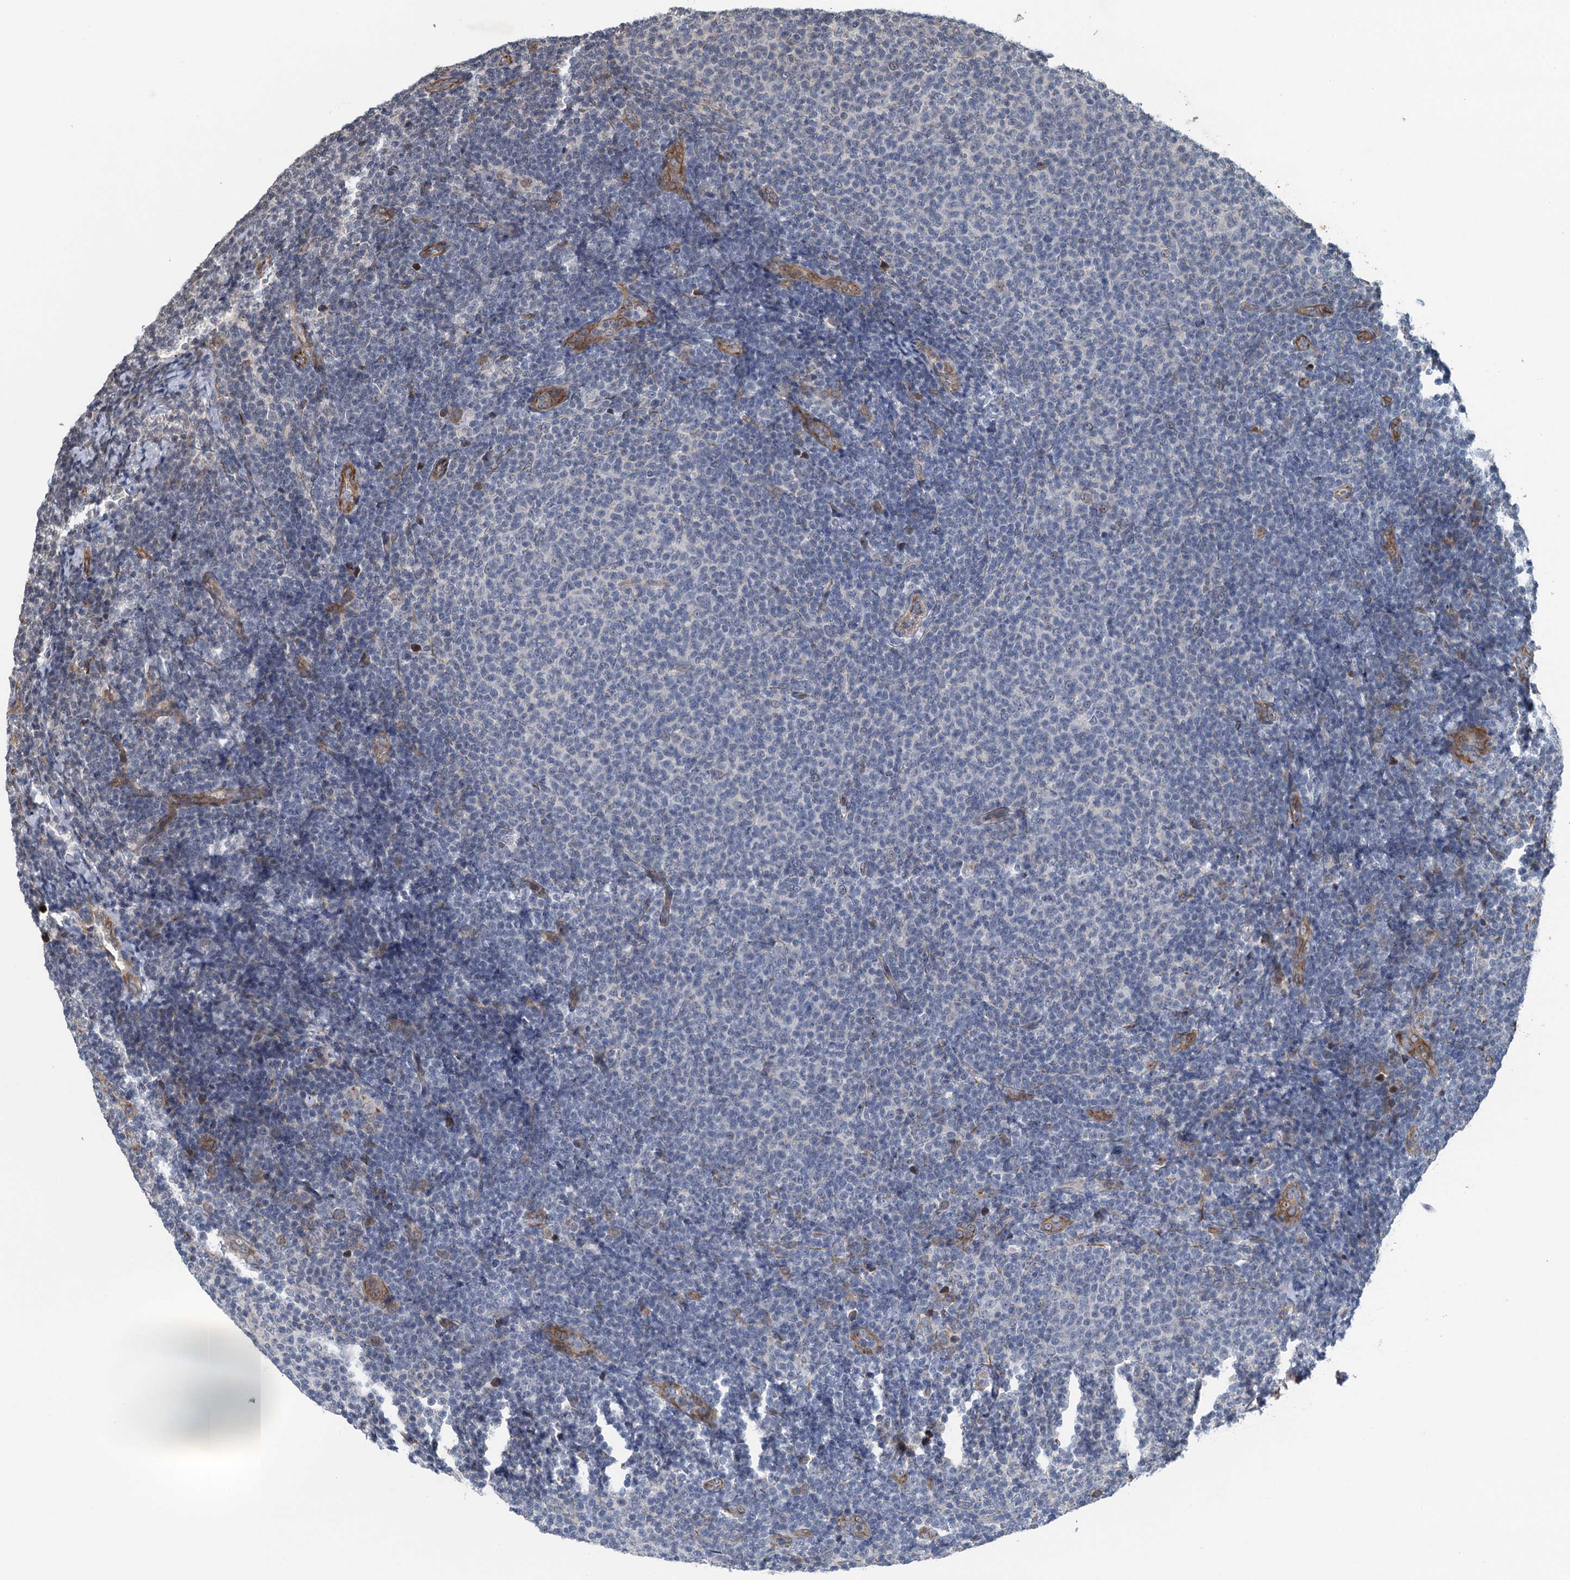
{"staining": {"intensity": "negative", "quantity": "none", "location": "none"}, "tissue": "lymphoma", "cell_type": "Tumor cells", "image_type": "cancer", "snomed": [{"axis": "morphology", "description": "Malignant lymphoma, non-Hodgkin's type, Low grade"}, {"axis": "topography", "description": "Lymph node"}], "caption": "Immunohistochemical staining of human lymphoma shows no significant expression in tumor cells.", "gene": "WHAMM", "patient": {"sex": "male", "age": 66}}